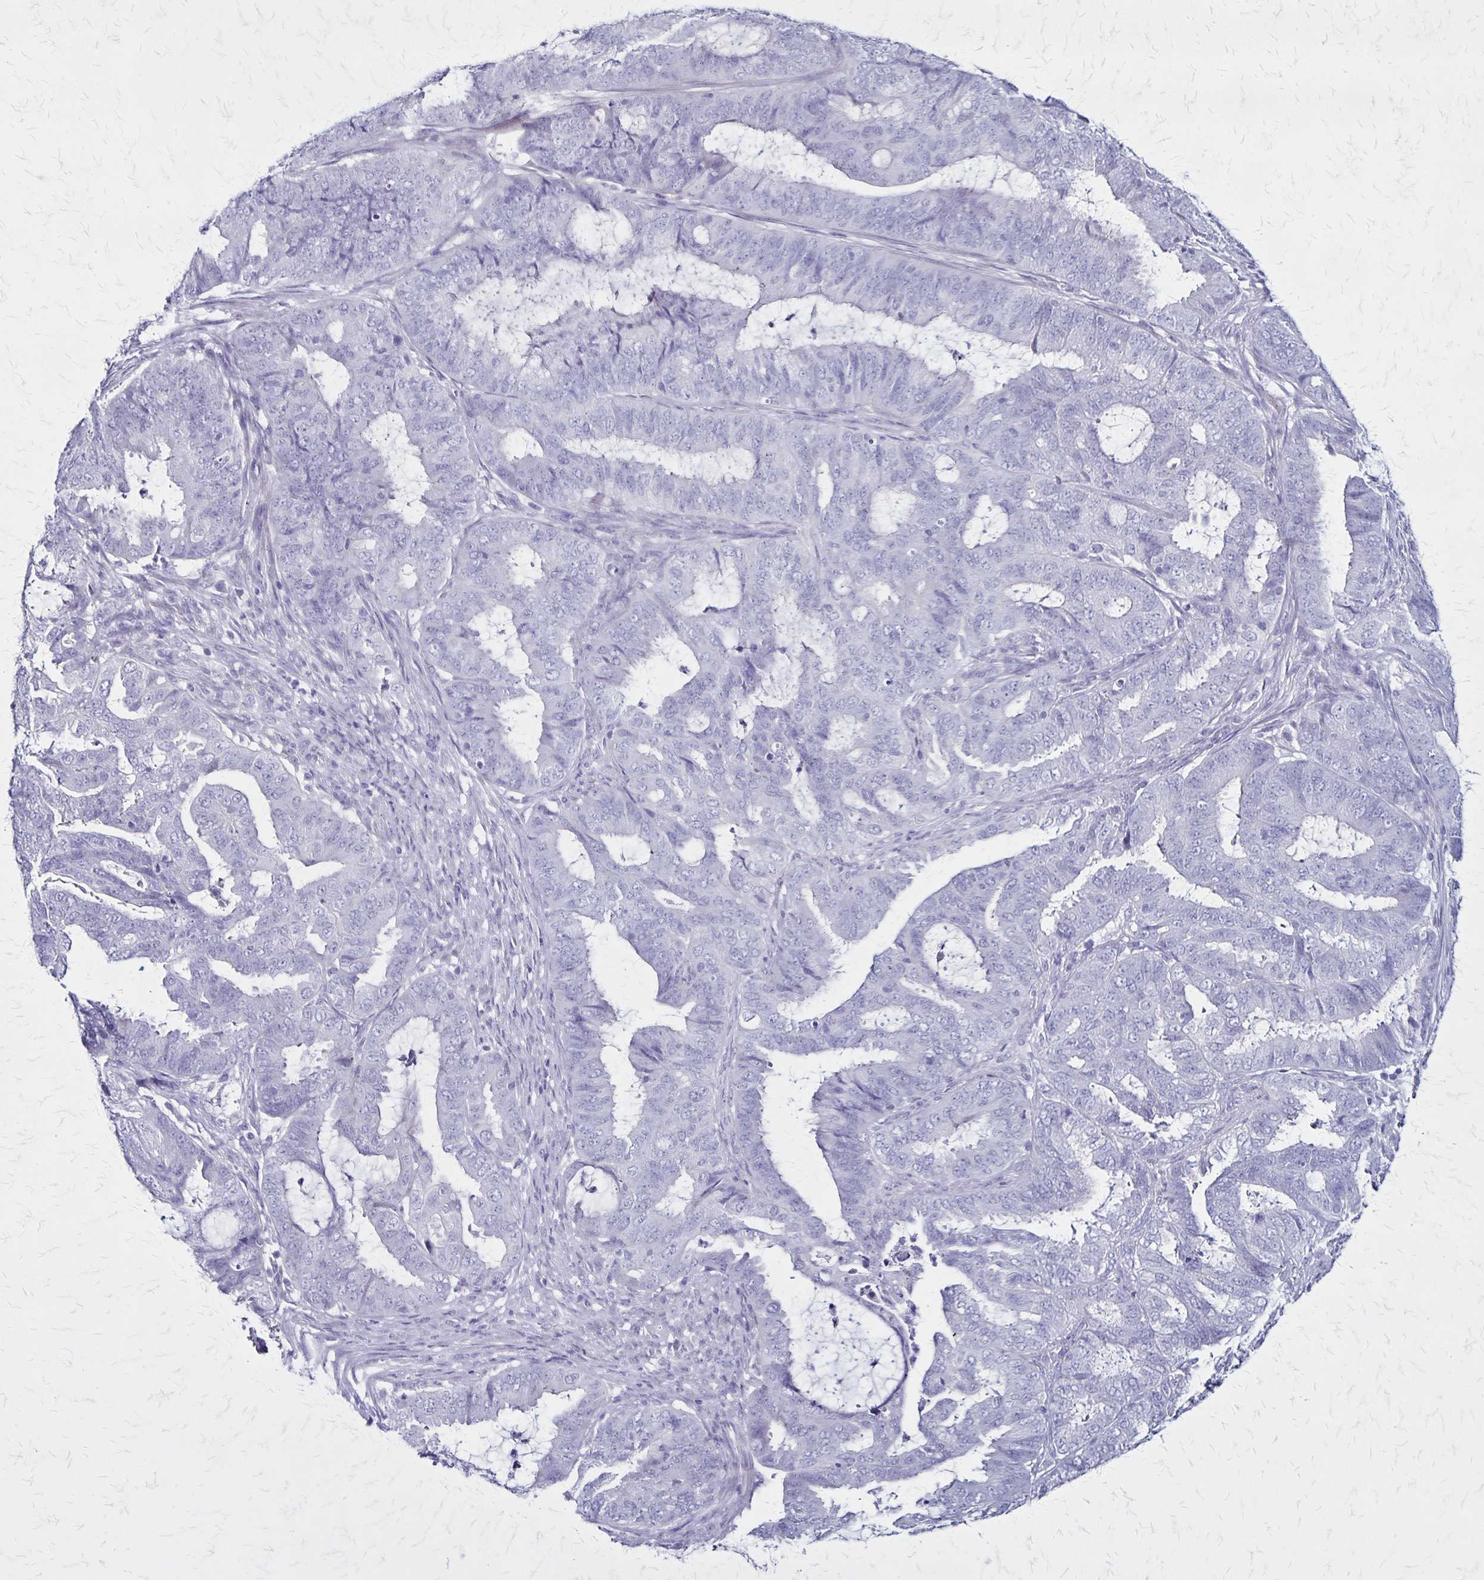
{"staining": {"intensity": "negative", "quantity": "none", "location": "none"}, "tissue": "endometrial cancer", "cell_type": "Tumor cells", "image_type": "cancer", "snomed": [{"axis": "morphology", "description": "Adenocarcinoma, NOS"}, {"axis": "topography", "description": "Endometrium"}], "caption": "Image shows no significant protein expression in tumor cells of endometrial cancer (adenocarcinoma). Nuclei are stained in blue.", "gene": "PLXNA4", "patient": {"sex": "female", "age": 51}}